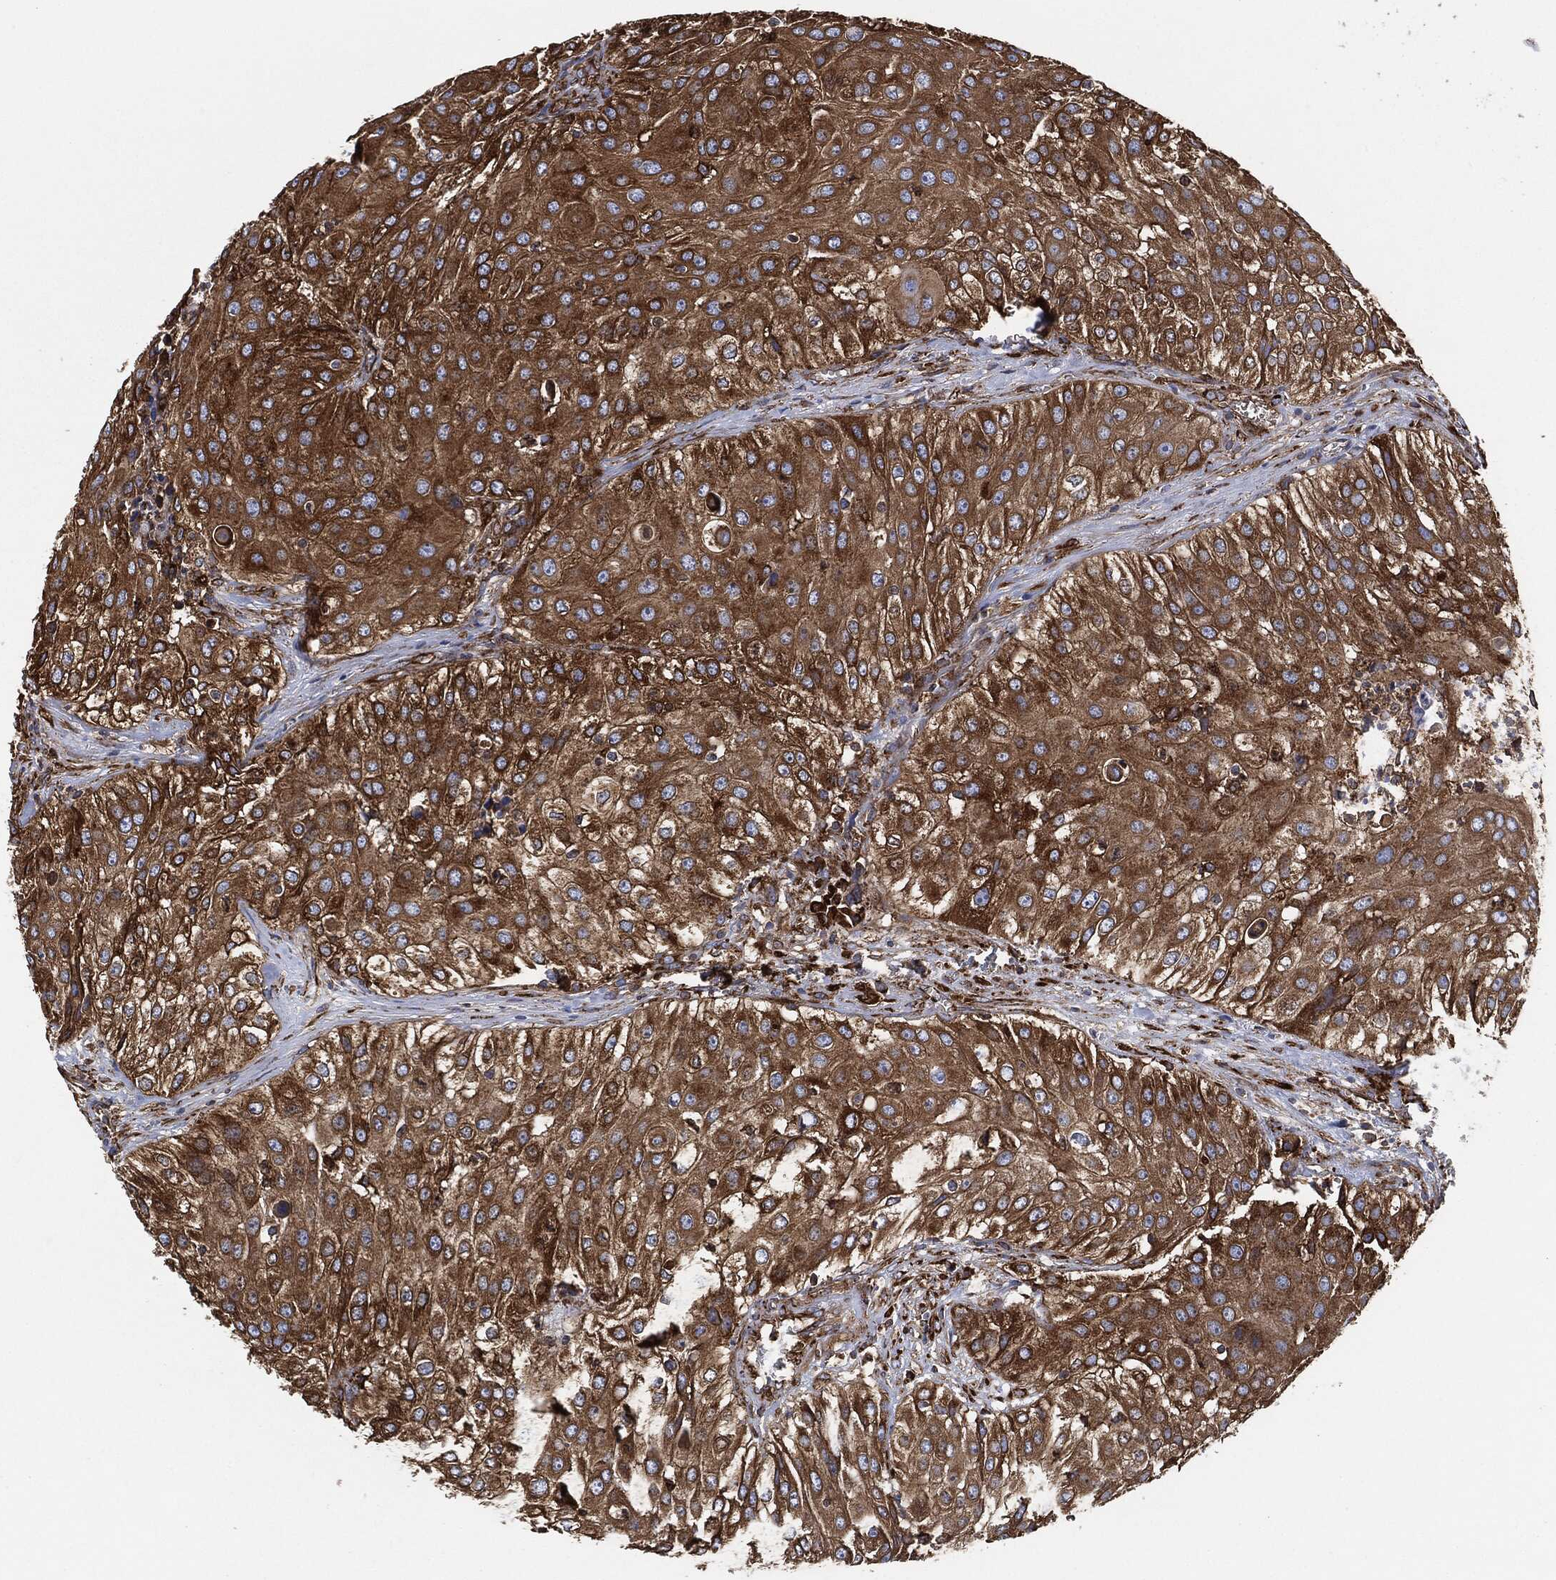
{"staining": {"intensity": "strong", "quantity": ">75%", "location": "cytoplasmic/membranous"}, "tissue": "urothelial cancer", "cell_type": "Tumor cells", "image_type": "cancer", "snomed": [{"axis": "morphology", "description": "Urothelial carcinoma, High grade"}, {"axis": "topography", "description": "Urinary bladder"}], "caption": "Immunohistochemistry of human urothelial carcinoma (high-grade) demonstrates high levels of strong cytoplasmic/membranous expression in about >75% of tumor cells.", "gene": "AMFR", "patient": {"sex": "female", "age": 79}}